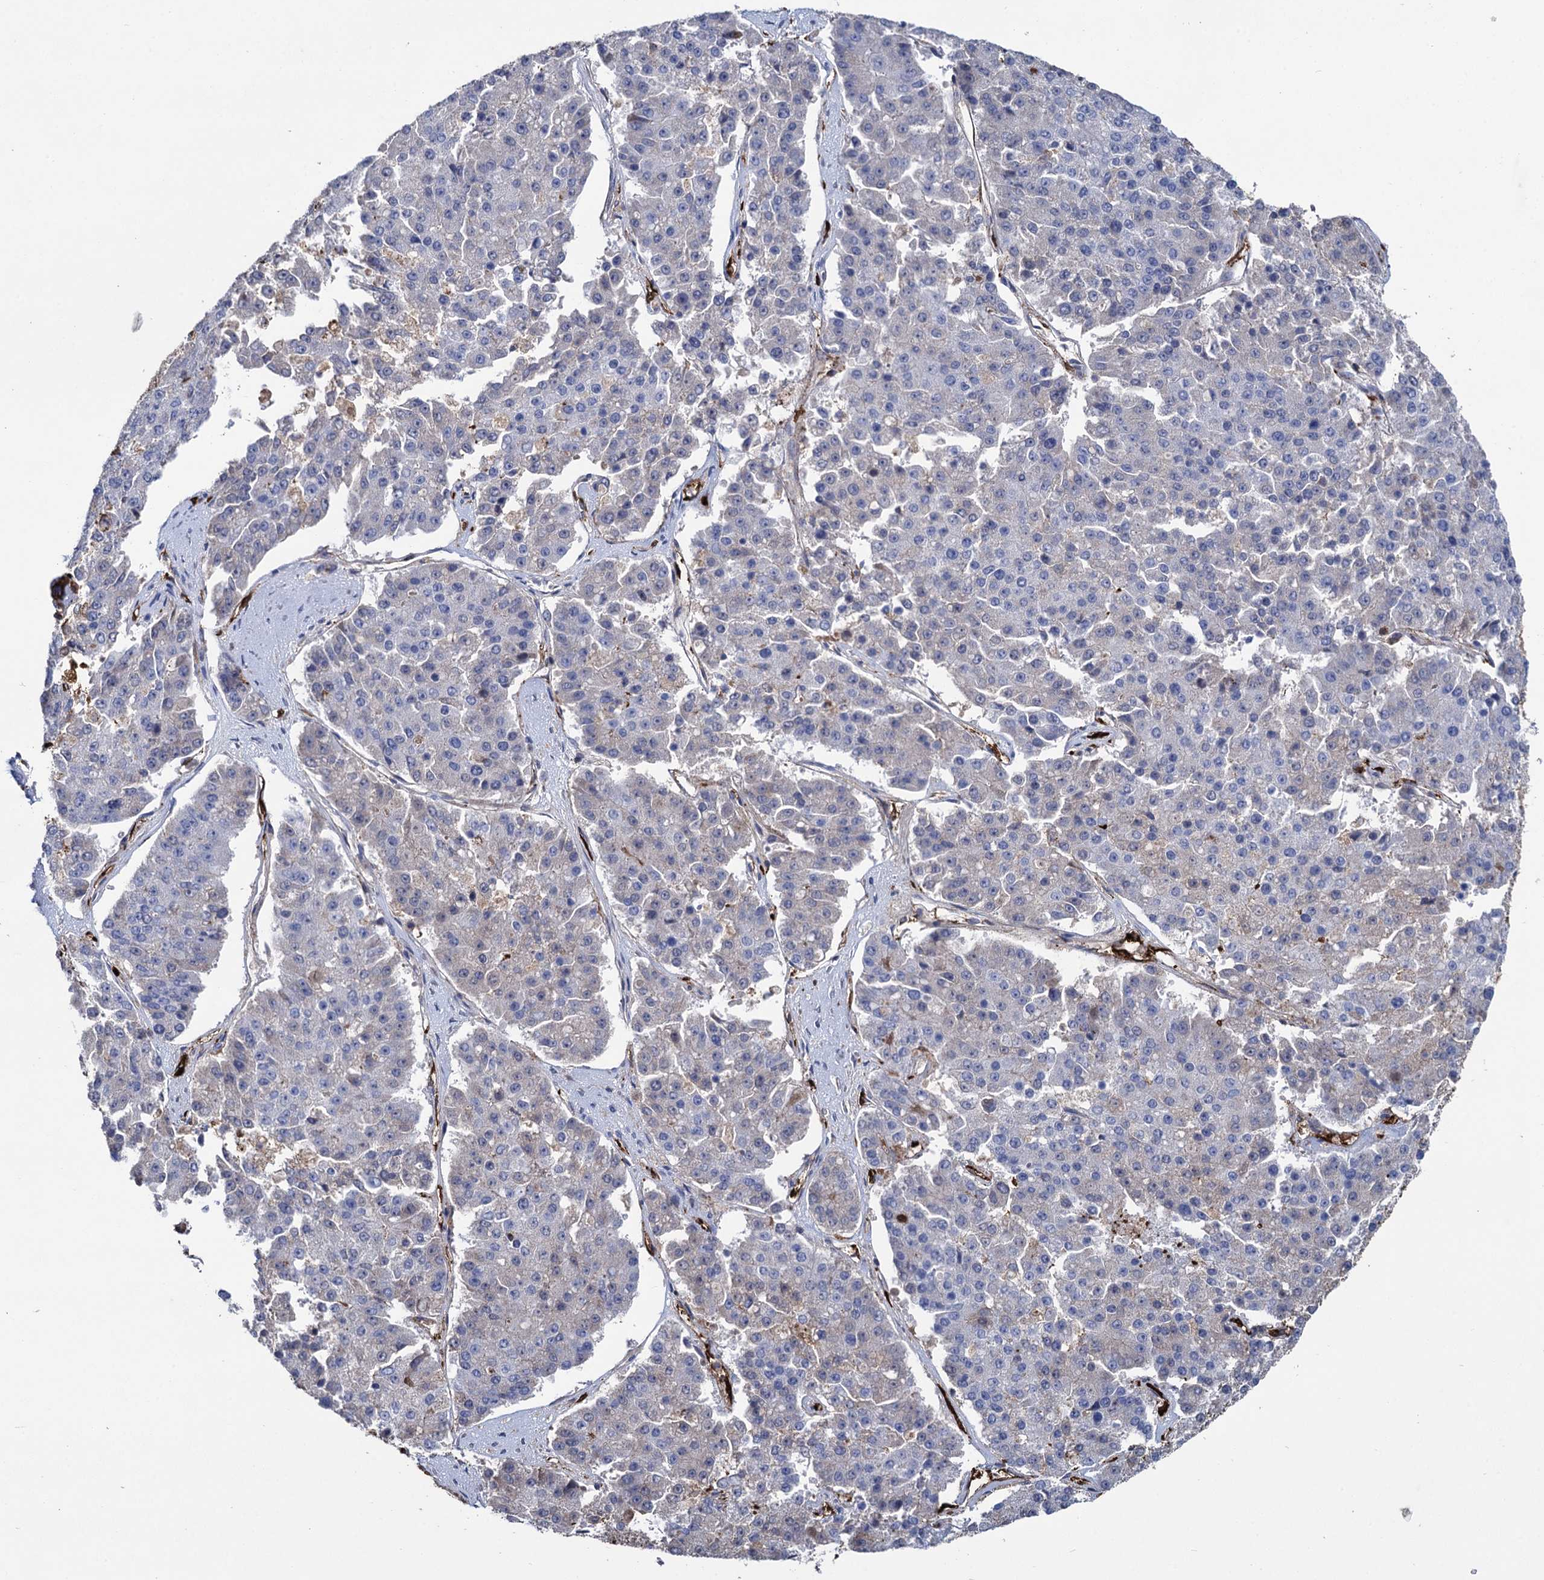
{"staining": {"intensity": "weak", "quantity": "<25%", "location": "cytoplasmic/membranous"}, "tissue": "pancreatic cancer", "cell_type": "Tumor cells", "image_type": "cancer", "snomed": [{"axis": "morphology", "description": "Adenocarcinoma, NOS"}, {"axis": "topography", "description": "Pancreas"}], "caption": "Pancreatic adenocarcinoma was stained to show a protein in brown. There is no significant expression in tumor cells.", "gene": "FABP5", "patient": {"sex": "male", "age": 50}}